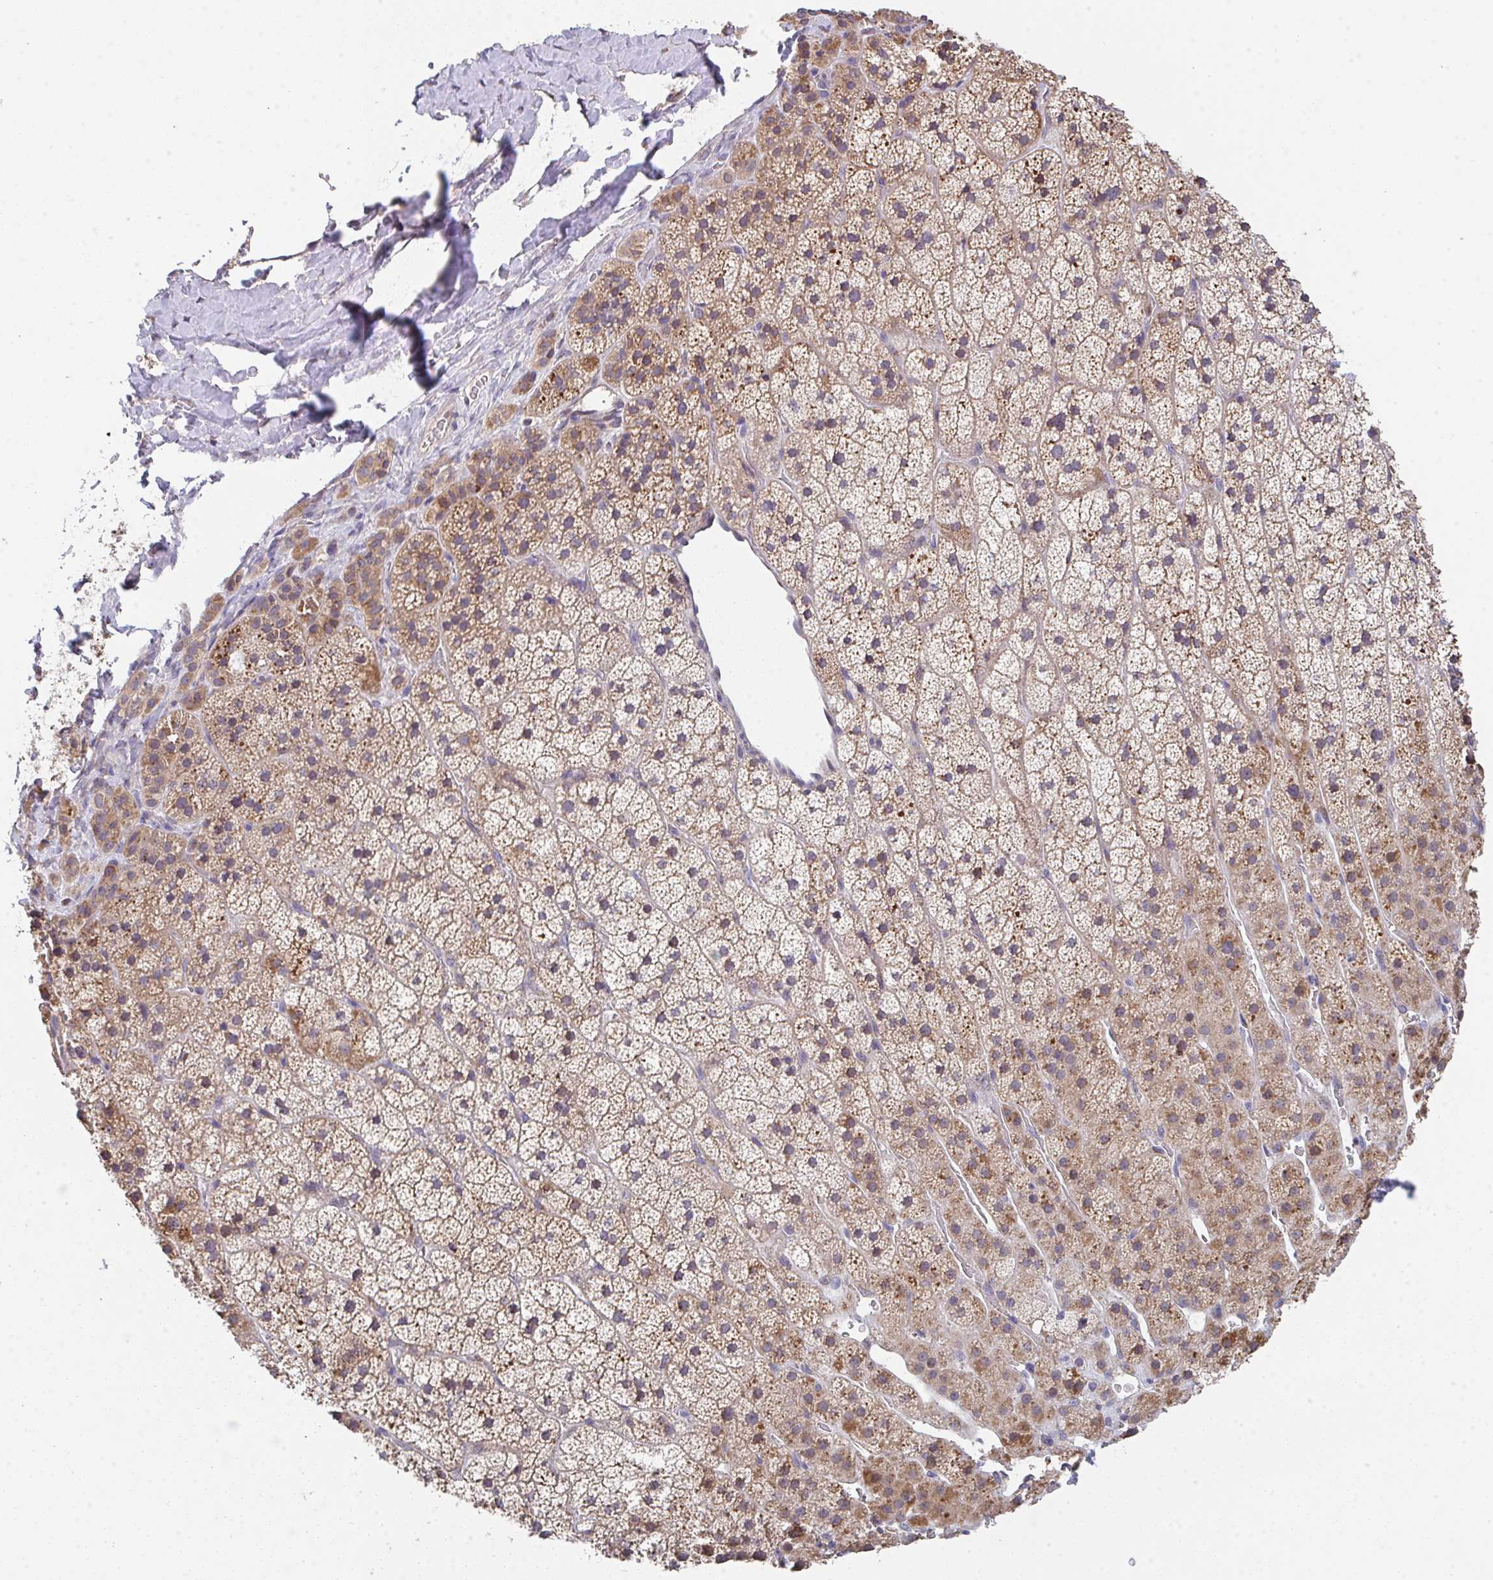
{"staining": {"intensity": "moderate", "quantity": ">75%", "location": "cytoplasmic/membranous"}, "tissue": "adrenal gland", "cell_type": "Glandular cells", "image_type": "normal", "snomed": [{"axis": "morphology", "description": "Normal tissue, NOS"}, {"axis": "topography", "description": "Adrenal gland"}], "caption": "Adrenal gland stained with immunohistochemistry reveals moderate cytoplasmic/membranous expression in approximately >75% of glandular cells. (brown staining indicates protein expression, while blue staining denotes nuclei).", "gene": "TSPAN31", "patient": {"sex": "male", "age": 57}}